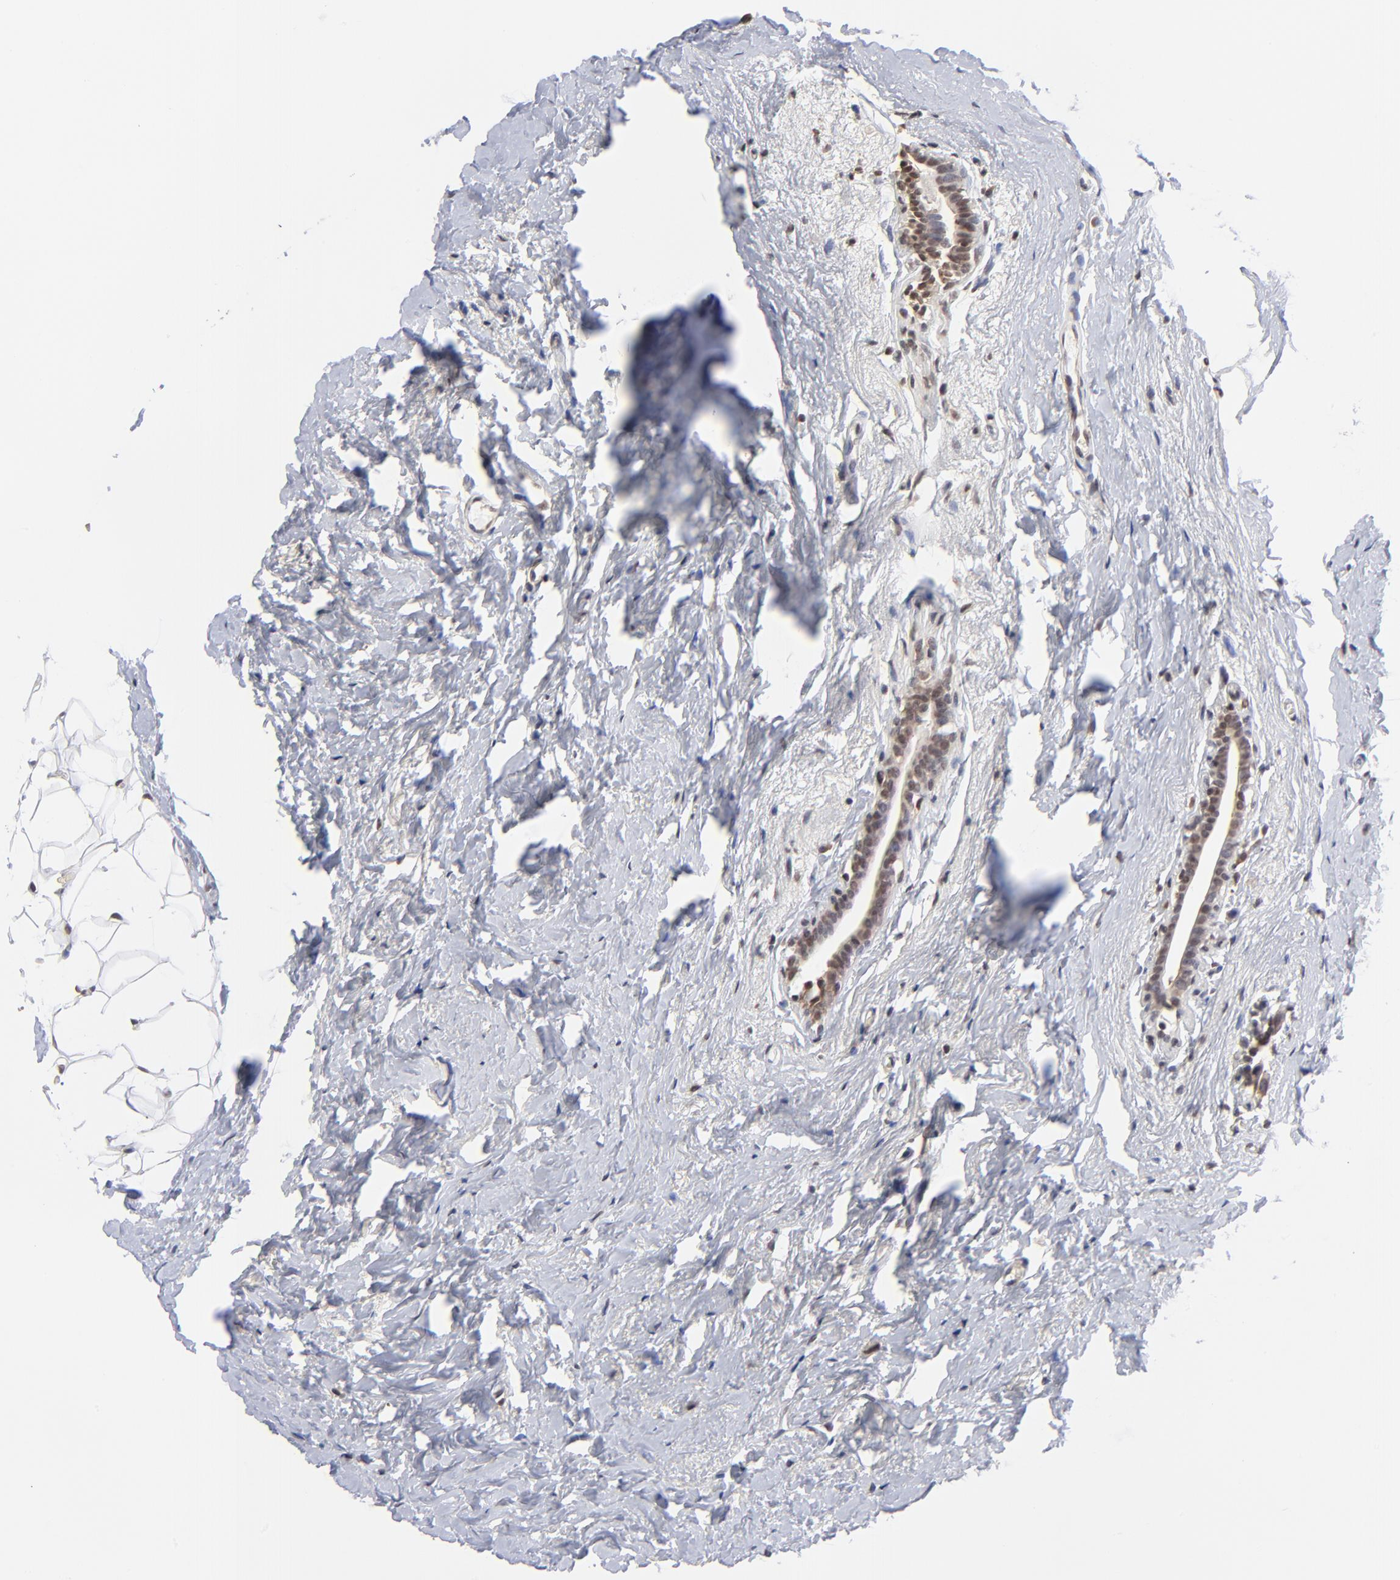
{"staining": {"intensity": "moderate", "quantity": "25%-75%", "location": "nuclear"}, "tissue": "breast cancer", "cell_type": "Tumor cells", "image_type": "cancer", "snomed": [{"axis": "morphology", "description": "Lobular carcinoma"}, {"axis": "topography", "description": "Breast"}], "caption": "This is a micrograph of immunohistochemistry staining of lobular carcinoma (breast), which shows moderate expression in the nuclear of tumor cells.", "gene": "BRPF1", "patient": {"sex": "female", "age": 57}}